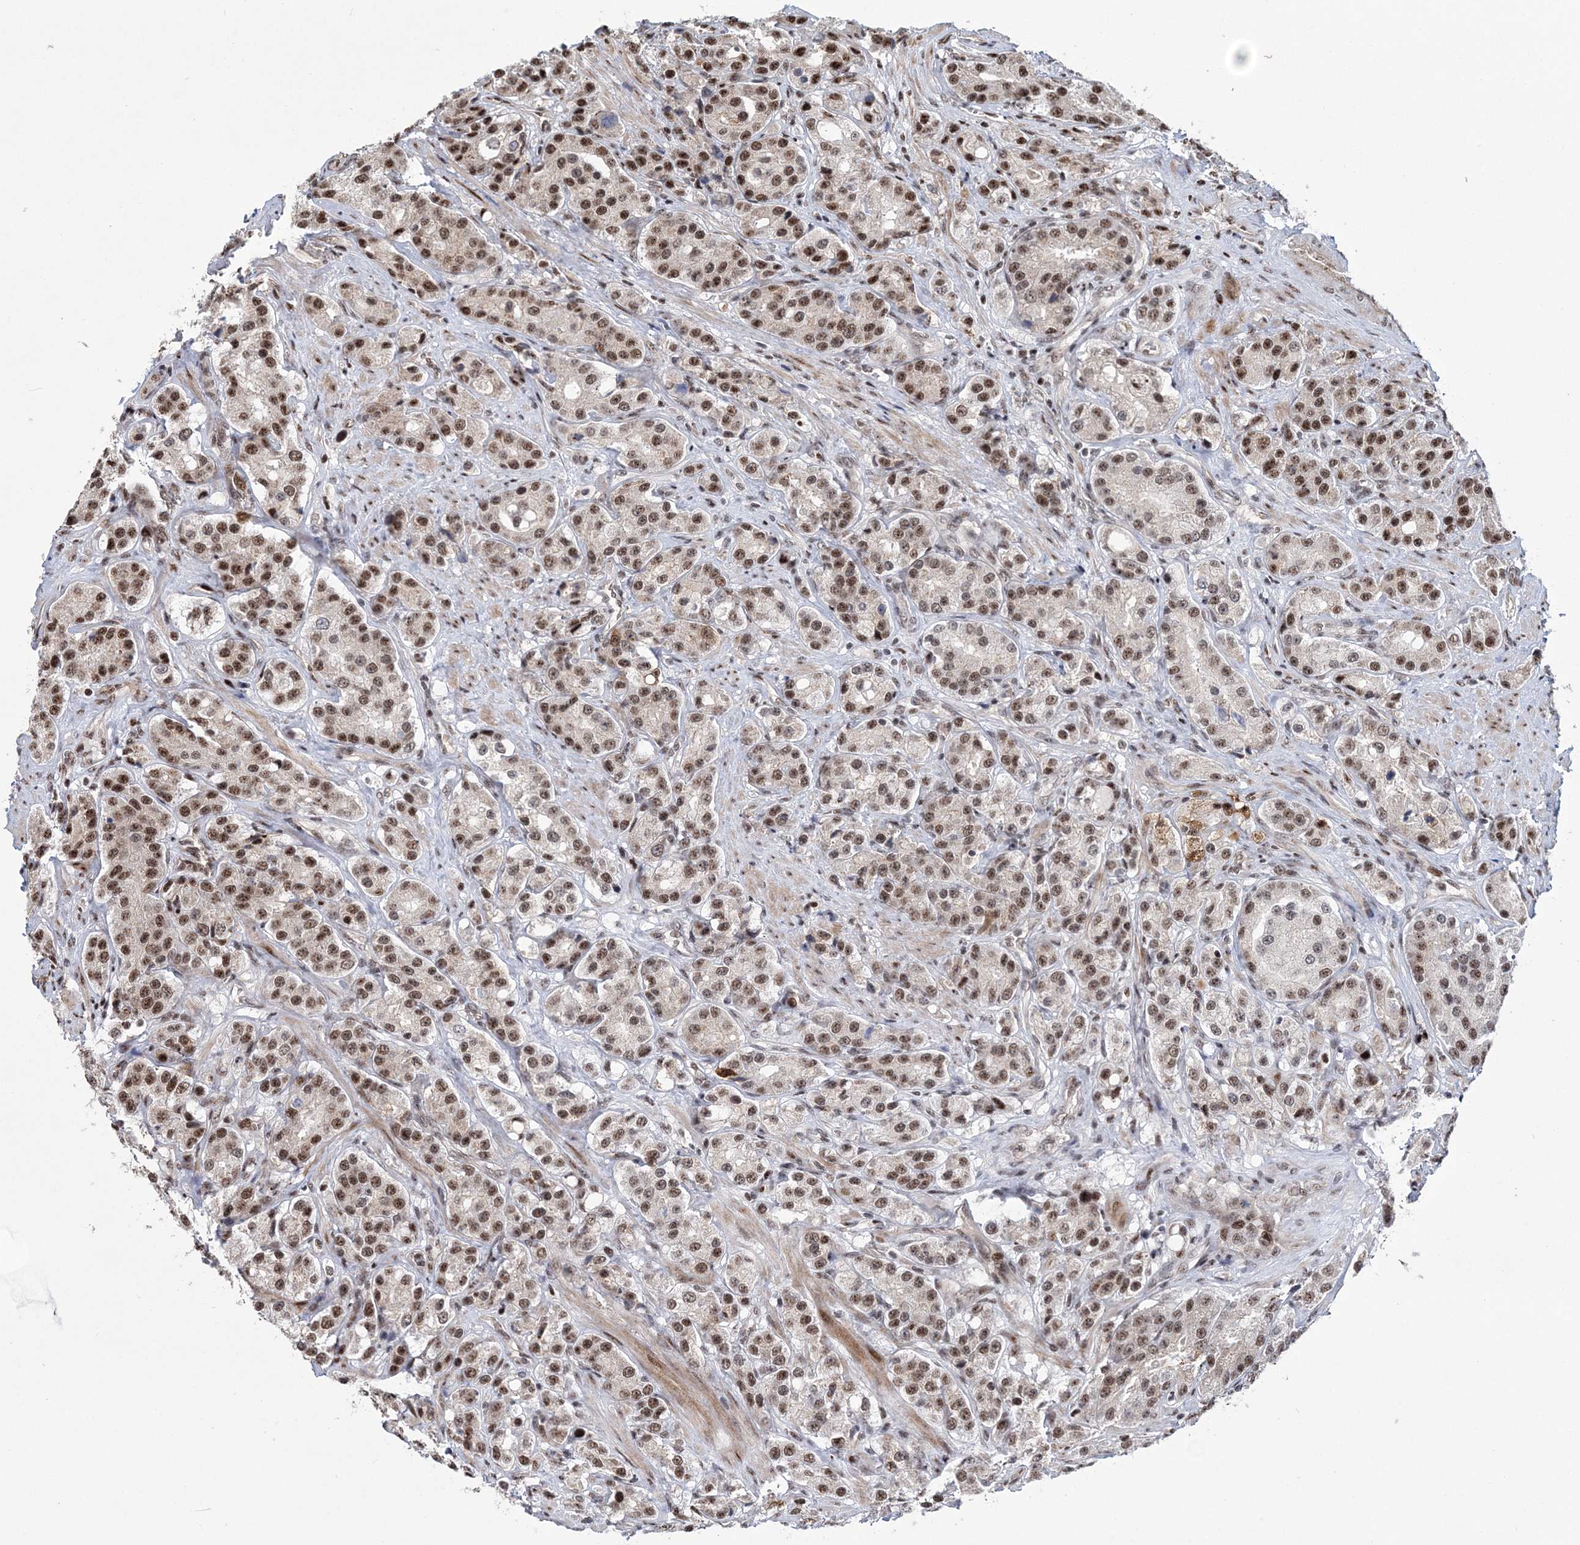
{"staining": {"intensity": "moderate", "quantity": ">75%", "location": "nuclear"}, "tissue": "prostate cancer", "cell_type": "Tumor cells", "image_type": "cancer", "snomed": [{"axis": "morphology", "description": "Adenocarcinoma, High grade"}, {"axis": "topography", "description": "Prostate"}], "caption": "Immunohistochemical staining of human prostate cancer reveals medium levels of moderate nuclear staining in about >75% of tumor cells. Using DAB (3,3'-diaminobenzidine) (brown) and hematoxylin (blue) stains, captured at high magnification using brightfield microscopy.", "gene": "TATDN2", "patient": {"sex": "male", "age": 60}}